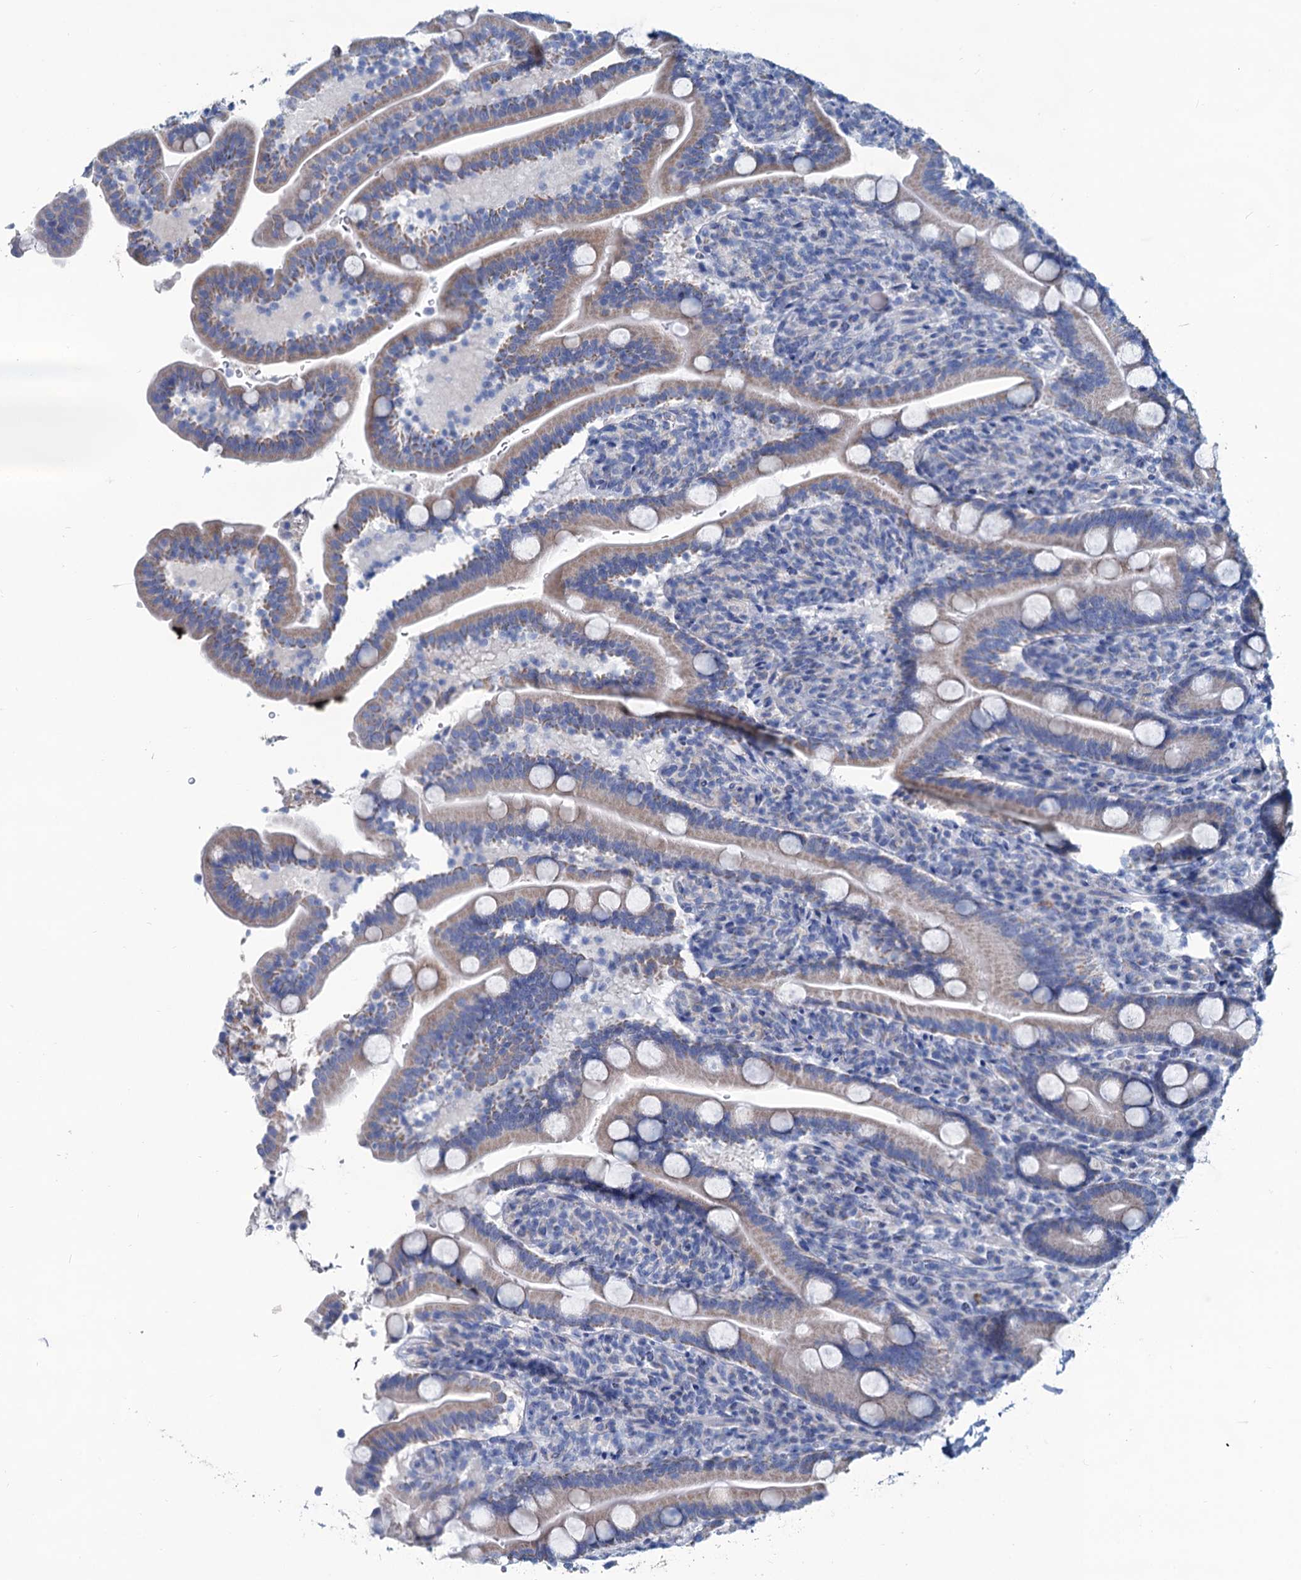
{"staining": {"intensity": "weak", "quantity": "25%-75%", "location": "cytoplasmic/membranous"}, "tissue": "duodenum", "cell_type": "Glandular cells", "image_type": "normal", "snomed": [{"axis": "morphology", "description": "Normal tissue, NOS"}, {"axis": "topography", "description": "Duodenum"}], "caption": "DAB (3,3'-diaminobenzidine) immunohistochemical staining of benign human duodenum shows weak cytoplasmic/membranous protein positivity in approximately 25%-75% of glandular cells.", "gene": "SLC1A3", "patient": {"sex": "male", "age": 35}}